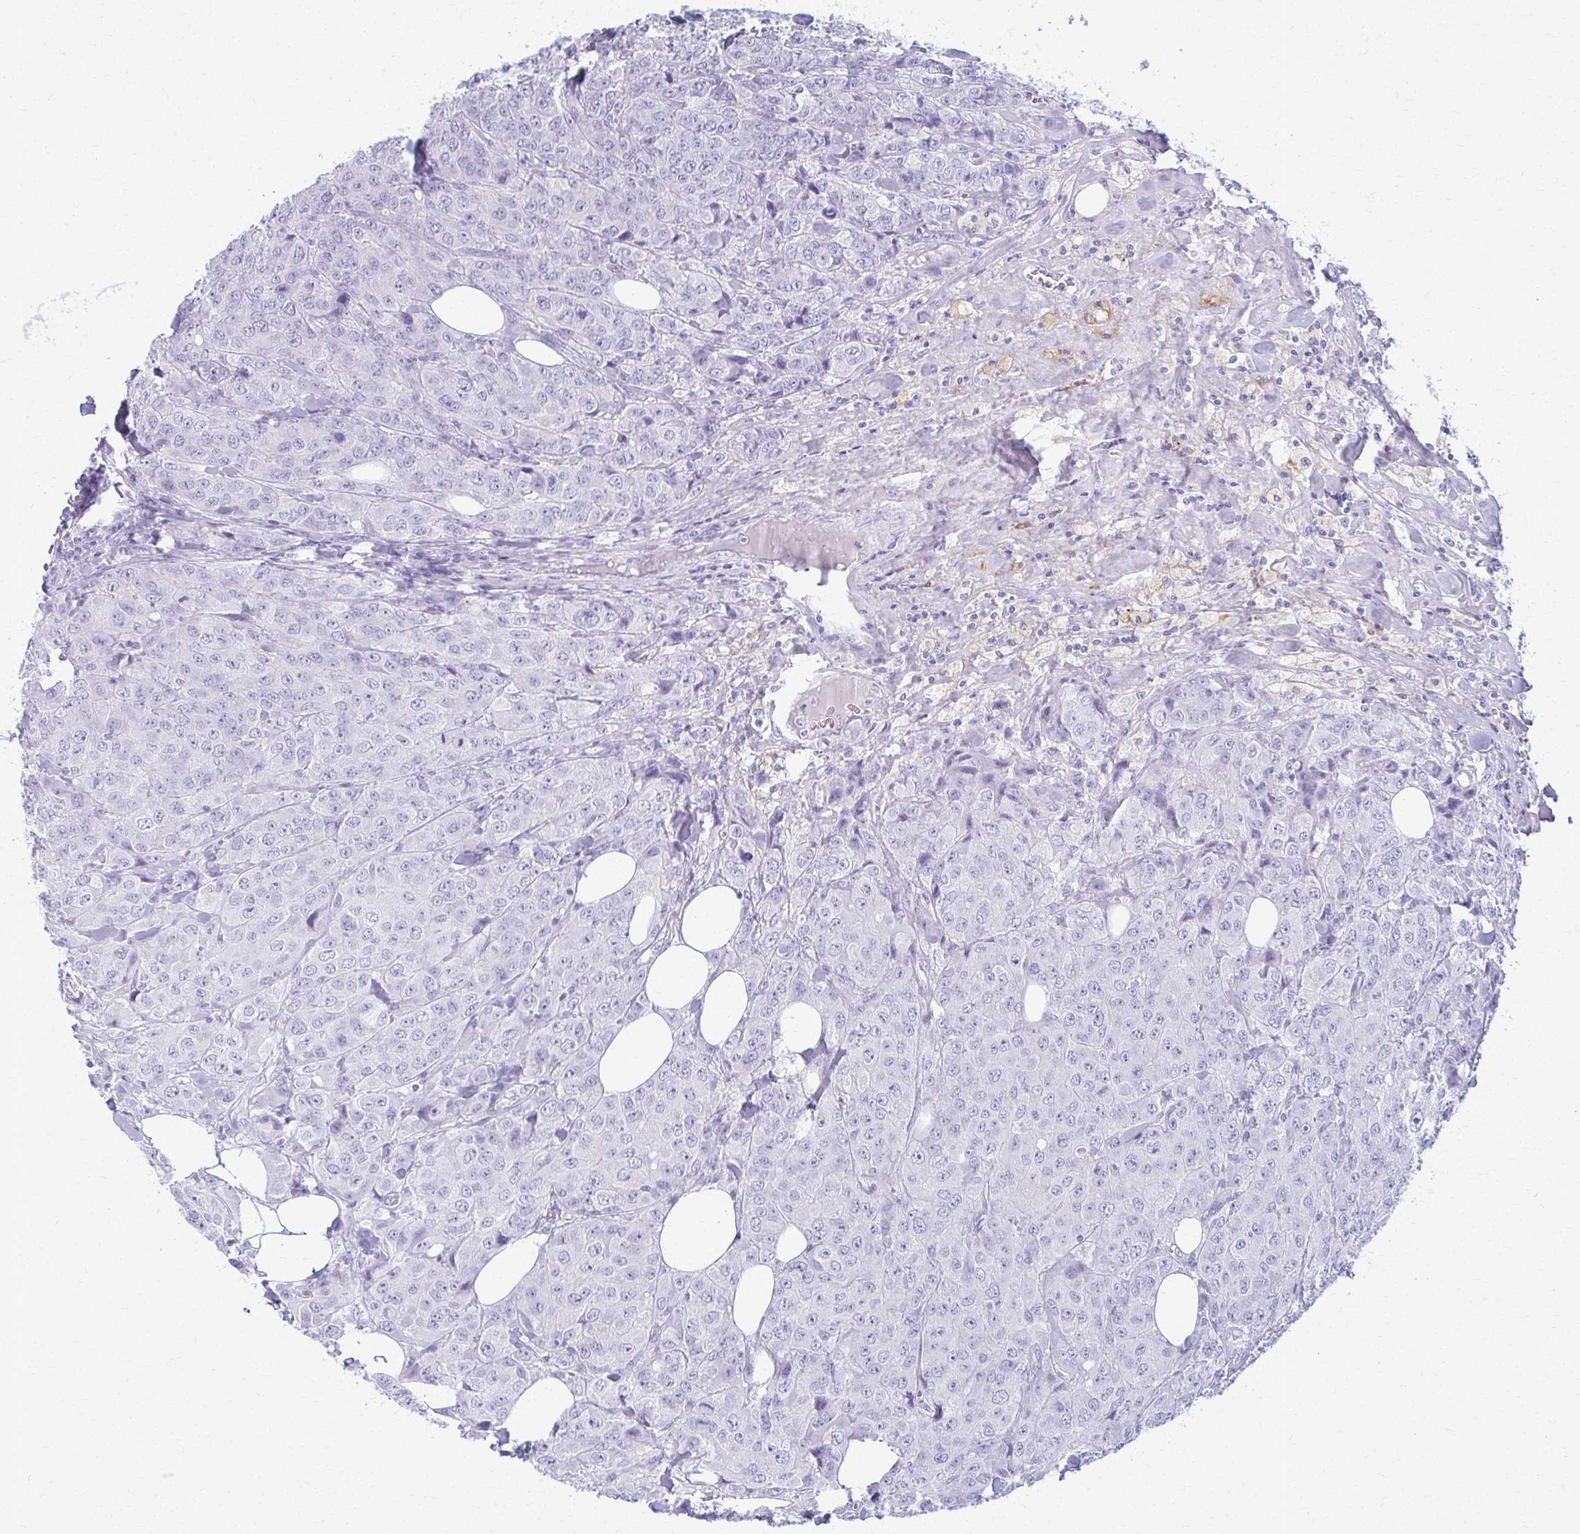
{"staining": {"intensity": "negative", "quantity": "none", "location": "none"}, "tissue": "breast cancer", "cell_type": "Tumor cells", "image_type": "cancer", "snomed": [{"axis": "morphology", "description": "Duct carcinoma"}, {"axis": "topography", "description": "Breast"}], "caption": "A photomicrograph of breast cancer (invasive ductal carcinoma) stained for a protein shows no brown staining in tumor cells. (DAB (3,3'-diaminobenzidine) immunohistochemistry visualized using brightfield microscopy, high magnification).", "gene": "ACSM2B", "patient": {"sex": "female", "age": 43}}